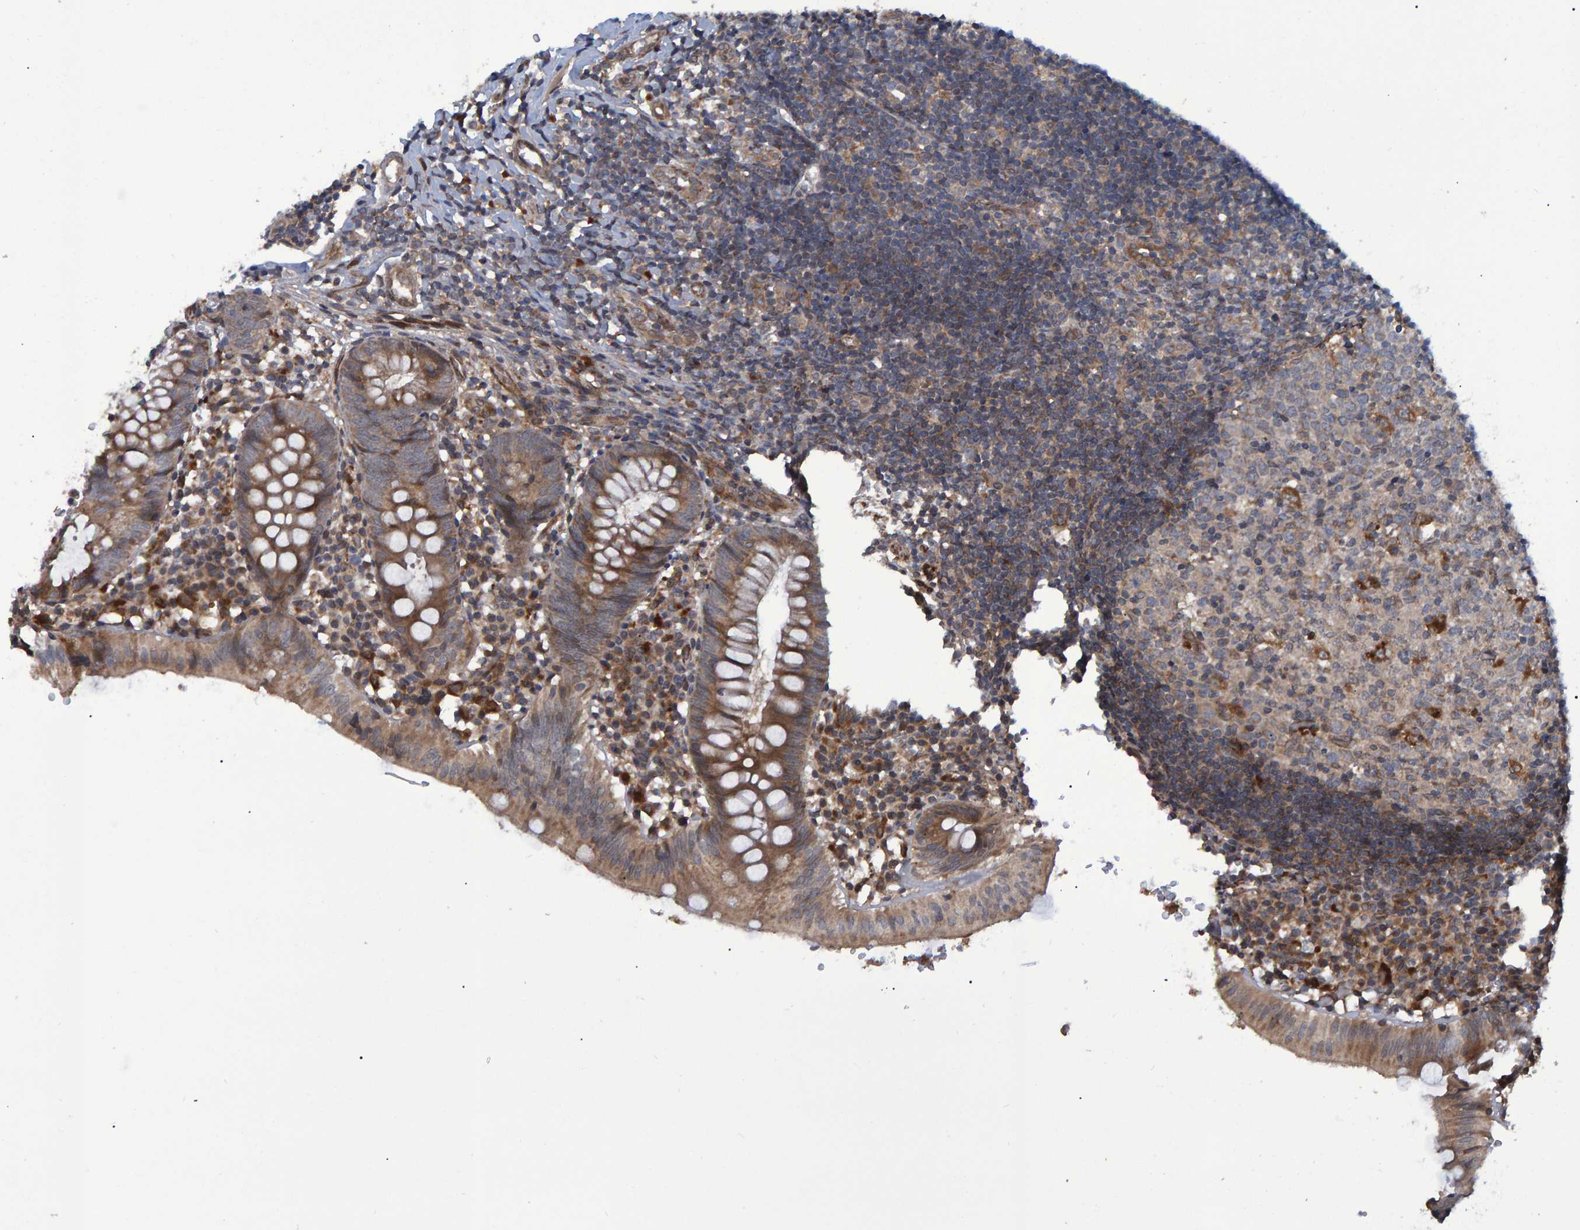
{"staining": {"intensity": "moderate", "quantity": ">75%", "location": "cytoplasmic/membranous"}, "tissue": "appendix", "cell_type": "Glandular cells", "image_type": "normal", "snomed": [{"axis": "morphology", "description": "Normal tissue, NOS"}, {"axis": "topography", "description": "Appendix"}], "caption": "Appendix stained for a protein (brown) exhibits moderate cytoplasmic/membranous positive expression in approximately >75% of glandular cells.", "gene": "ATP6V1H", "patient": {"sex": "male", "age": 8}}